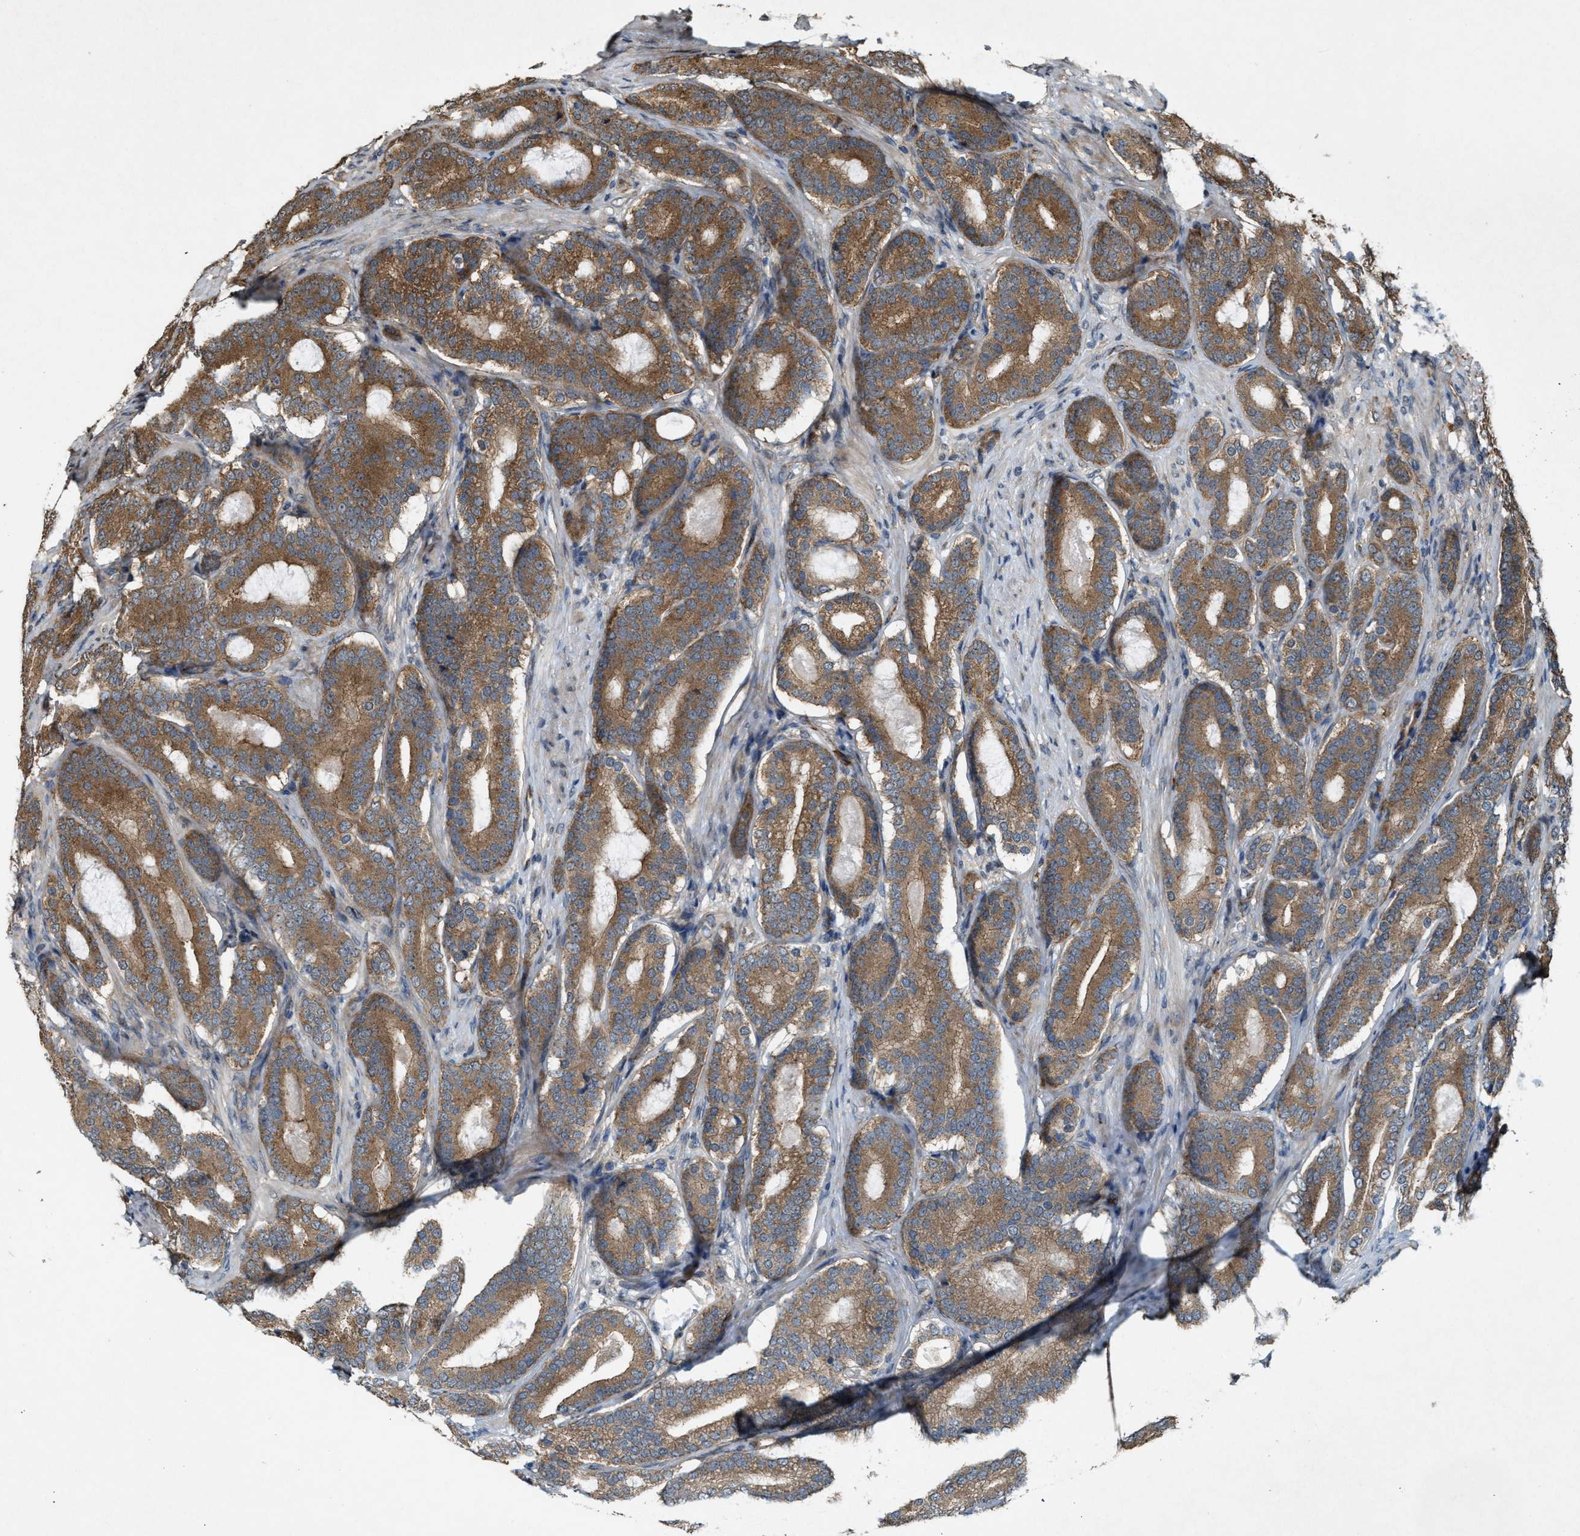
{"staining": {"intensity": "moderate", "quantity": ">75%", "location": "cytoplasmic/membranous"}, "tissue": "prostate cancer", "cell_type": "Tumor cells", "image_type": "cancer", "snomed": [{"axis": "morphology", "description": "Adenocarcinoma, High grade"}, {"axis": "topography", "description": "Prostate"}], "caption": "Protein staining exhibits moderate cytoplasmic/membranous staining in approximately >75% of tumor cells in prostate cancer (adenocarcinoma (high-grade)).", "gene": "ARHGEF5", "patient": {"sex": "male", "age": 60}}